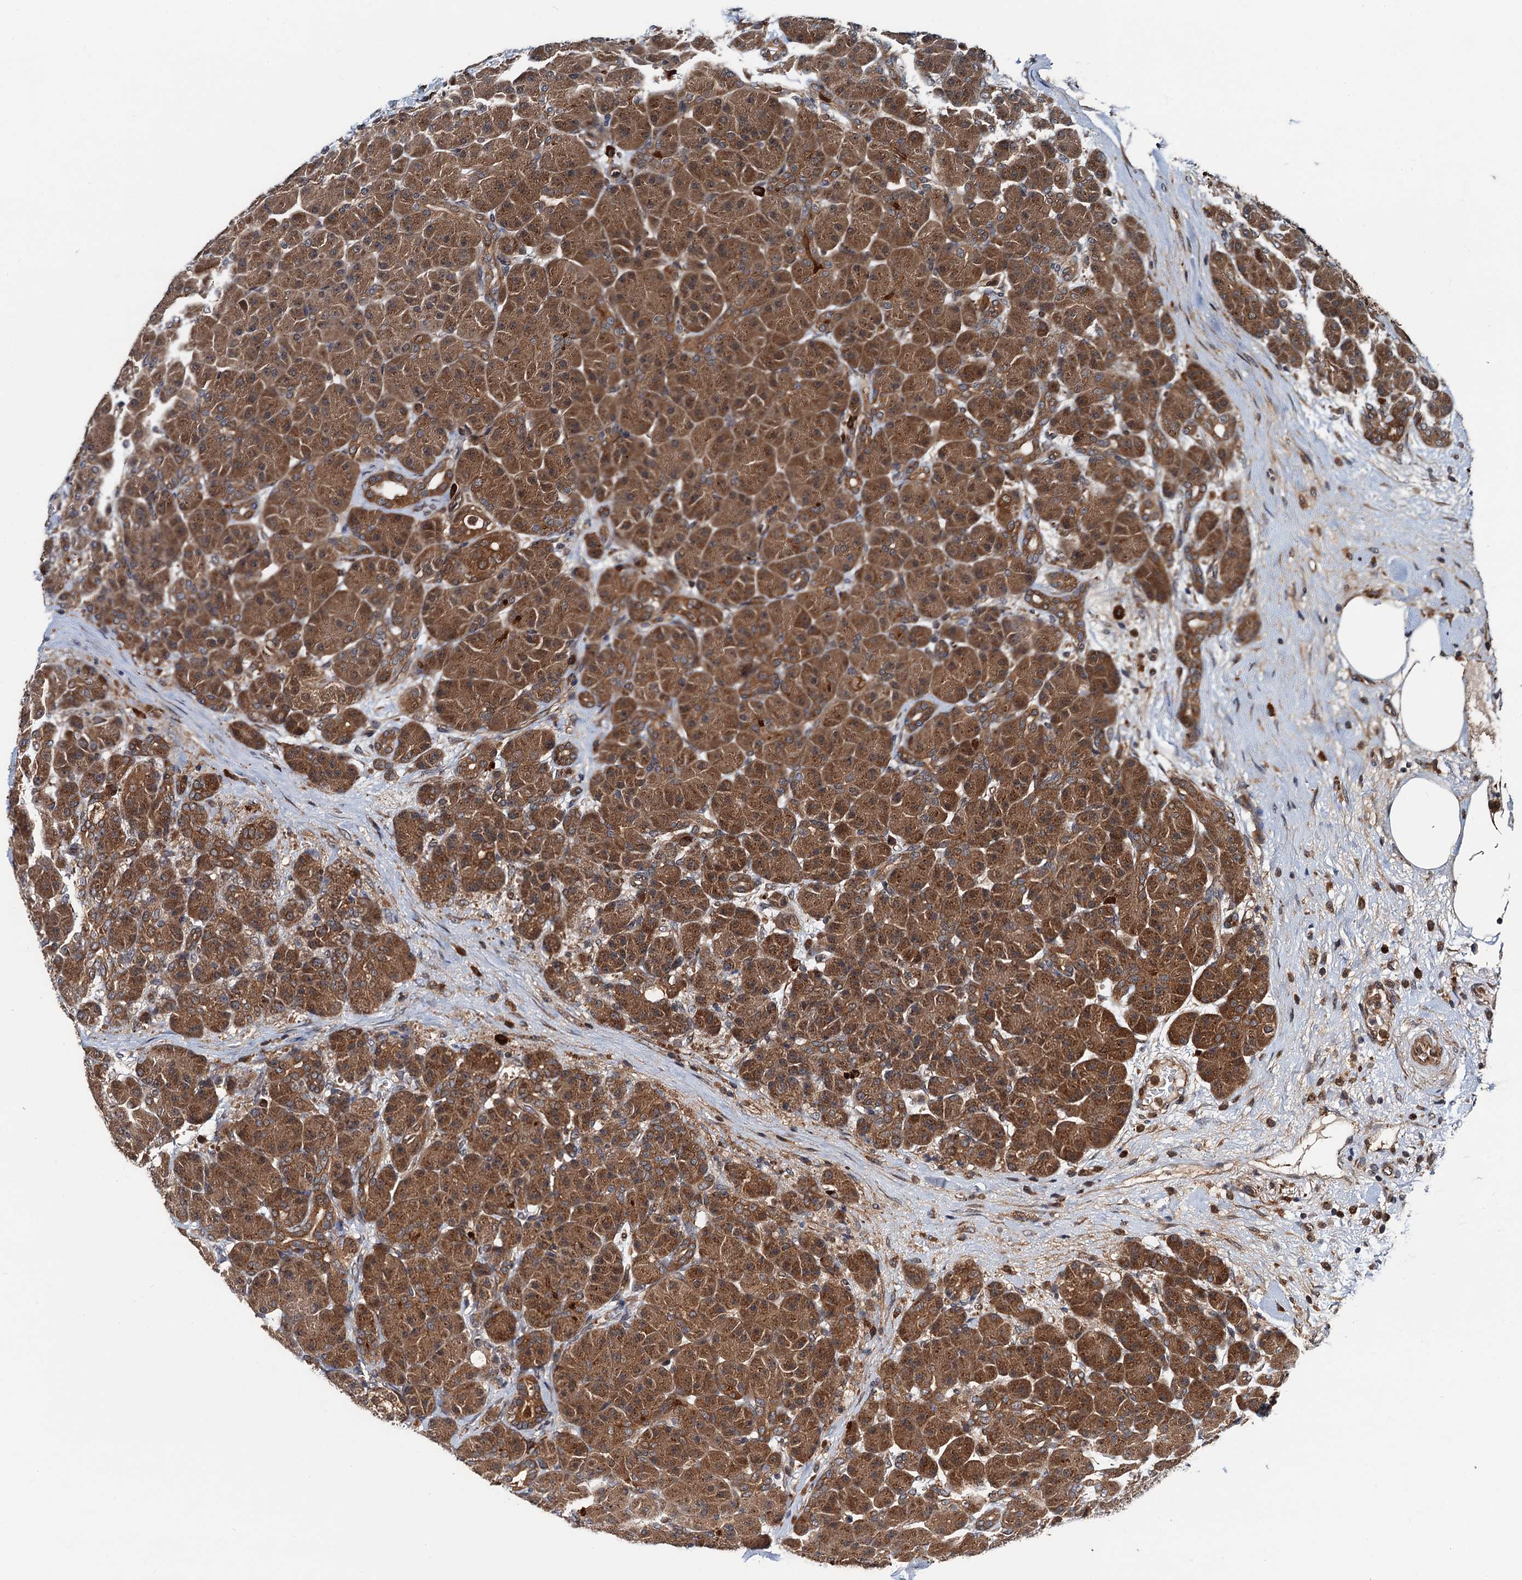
{"staining": {"intensity": "moderate", "quantity": ">75%", "location": "cytoplasmic/membranous"}, "tissue": "pancreas", "cell_type": "Exocrine glandular cells", "image_type": "normal", "snomed": [{"axis": "morphology", "description": "Normal tissue, NOS"}, {"axis": "topography", "description": "Pancreas"}], "caption": "The micrograph demonstrates staining of unremarkable pancreas, revealing moderate cytoplasmic/membranous protein expression (brown color) within exocrine glandular cells. The staining is performed using DAB (3,3'-diaminobenzidine) brown chromogen to label protein expression. The nuclei are counter-stained blue using hematoxylin.", "gene": "AAGAB", "patient": {"sex": "male", "age": 66}}